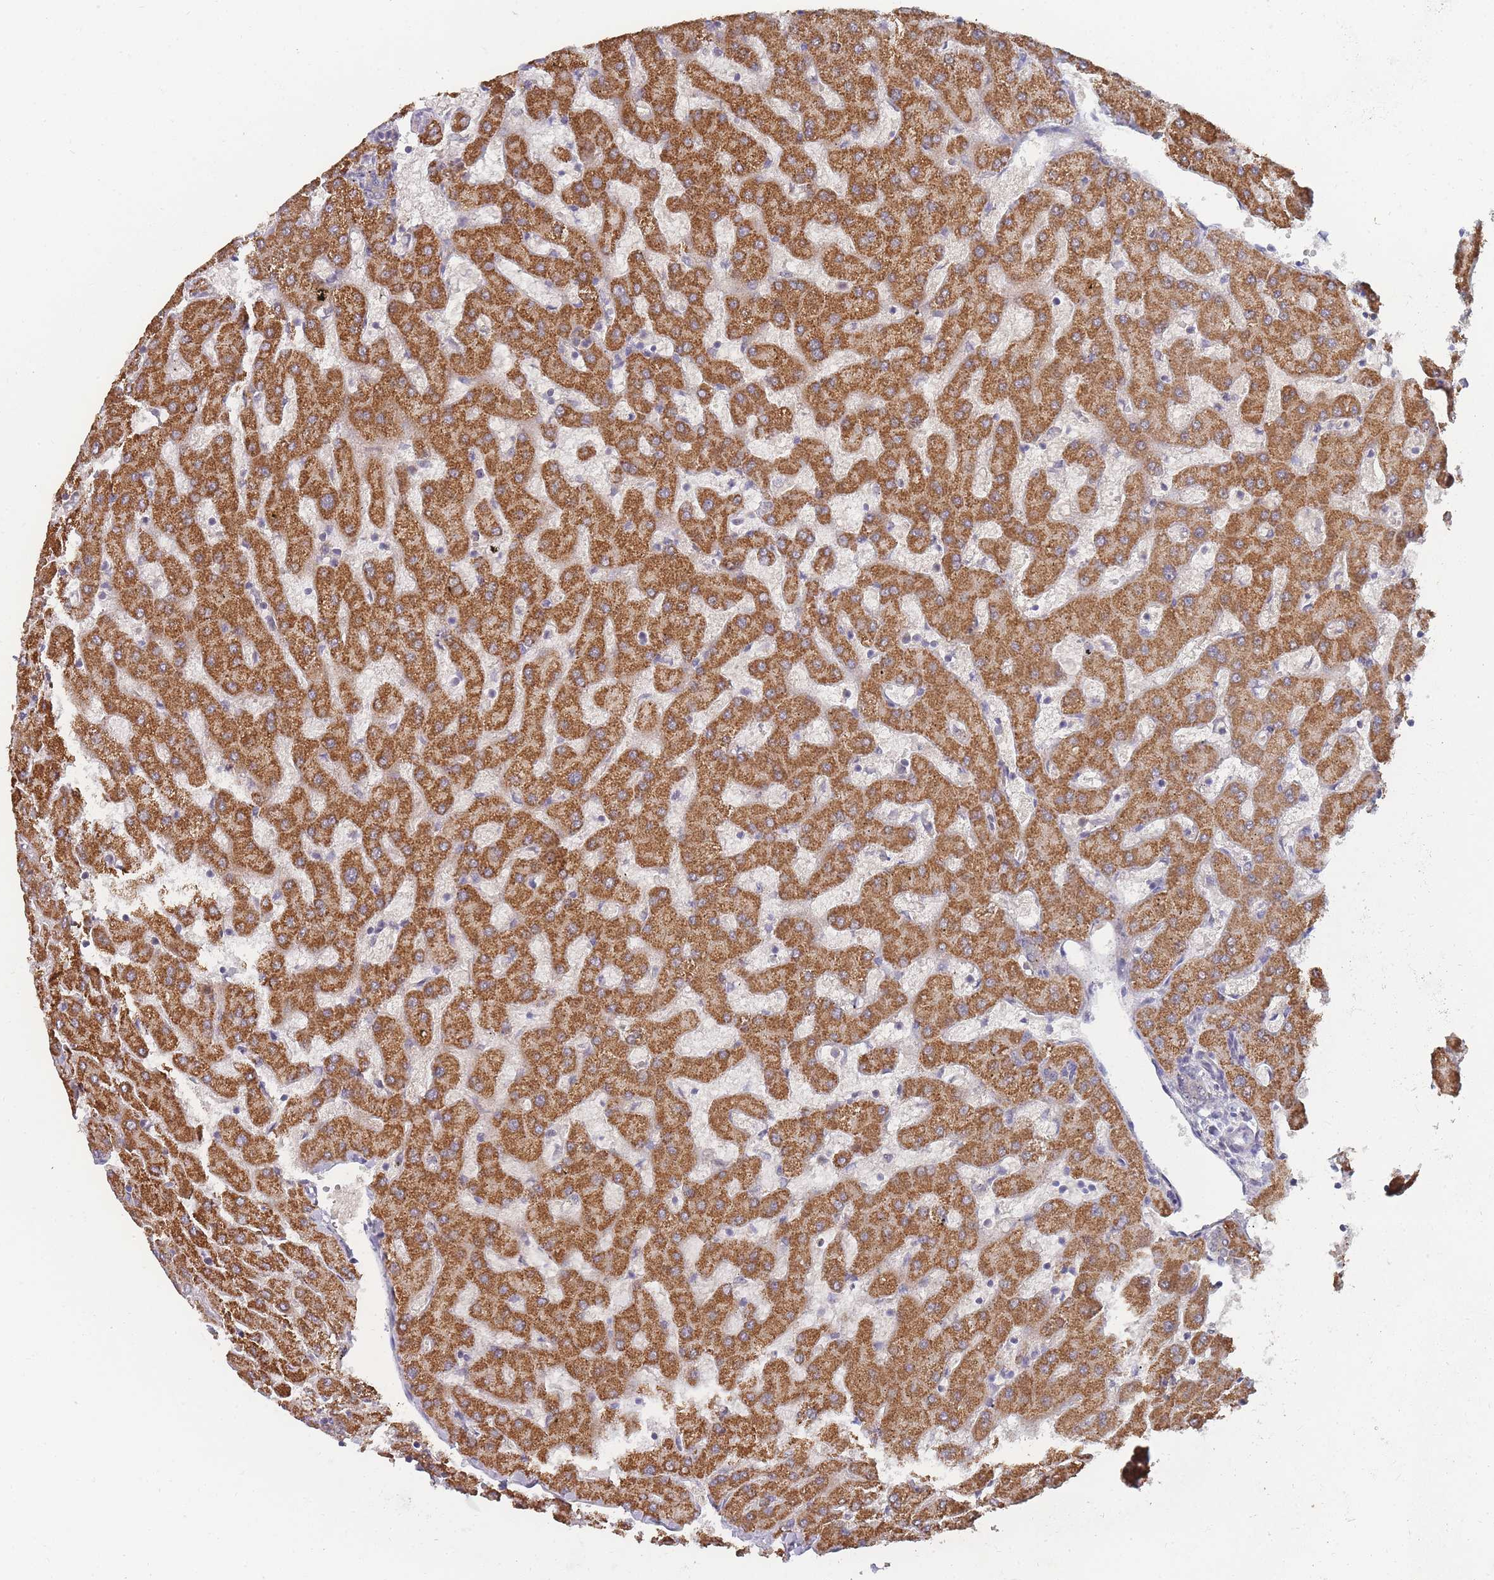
{"staining": {"intensity": "weak", "quantity": "25%-75%", "location": "cytoplasmic/membranous"}, "tissue": "liver", "cell_type": "Cholangiocytes", "image_type": "normal", "snomed": [{"axis": "morphology", "description": "Normal tissue, NOS"}, {"axis": "topography", "description": "Liver"}], "caption": "This image displays normal liver stained with IHC to label a protein in brown. The cytoplasmic/membranous of cholangiocytes show weak positivity for the protein. Nuclei are counter-stained blue.", "gene": "SLC35F5", "patient": {"sex": "female", "age": 63}}